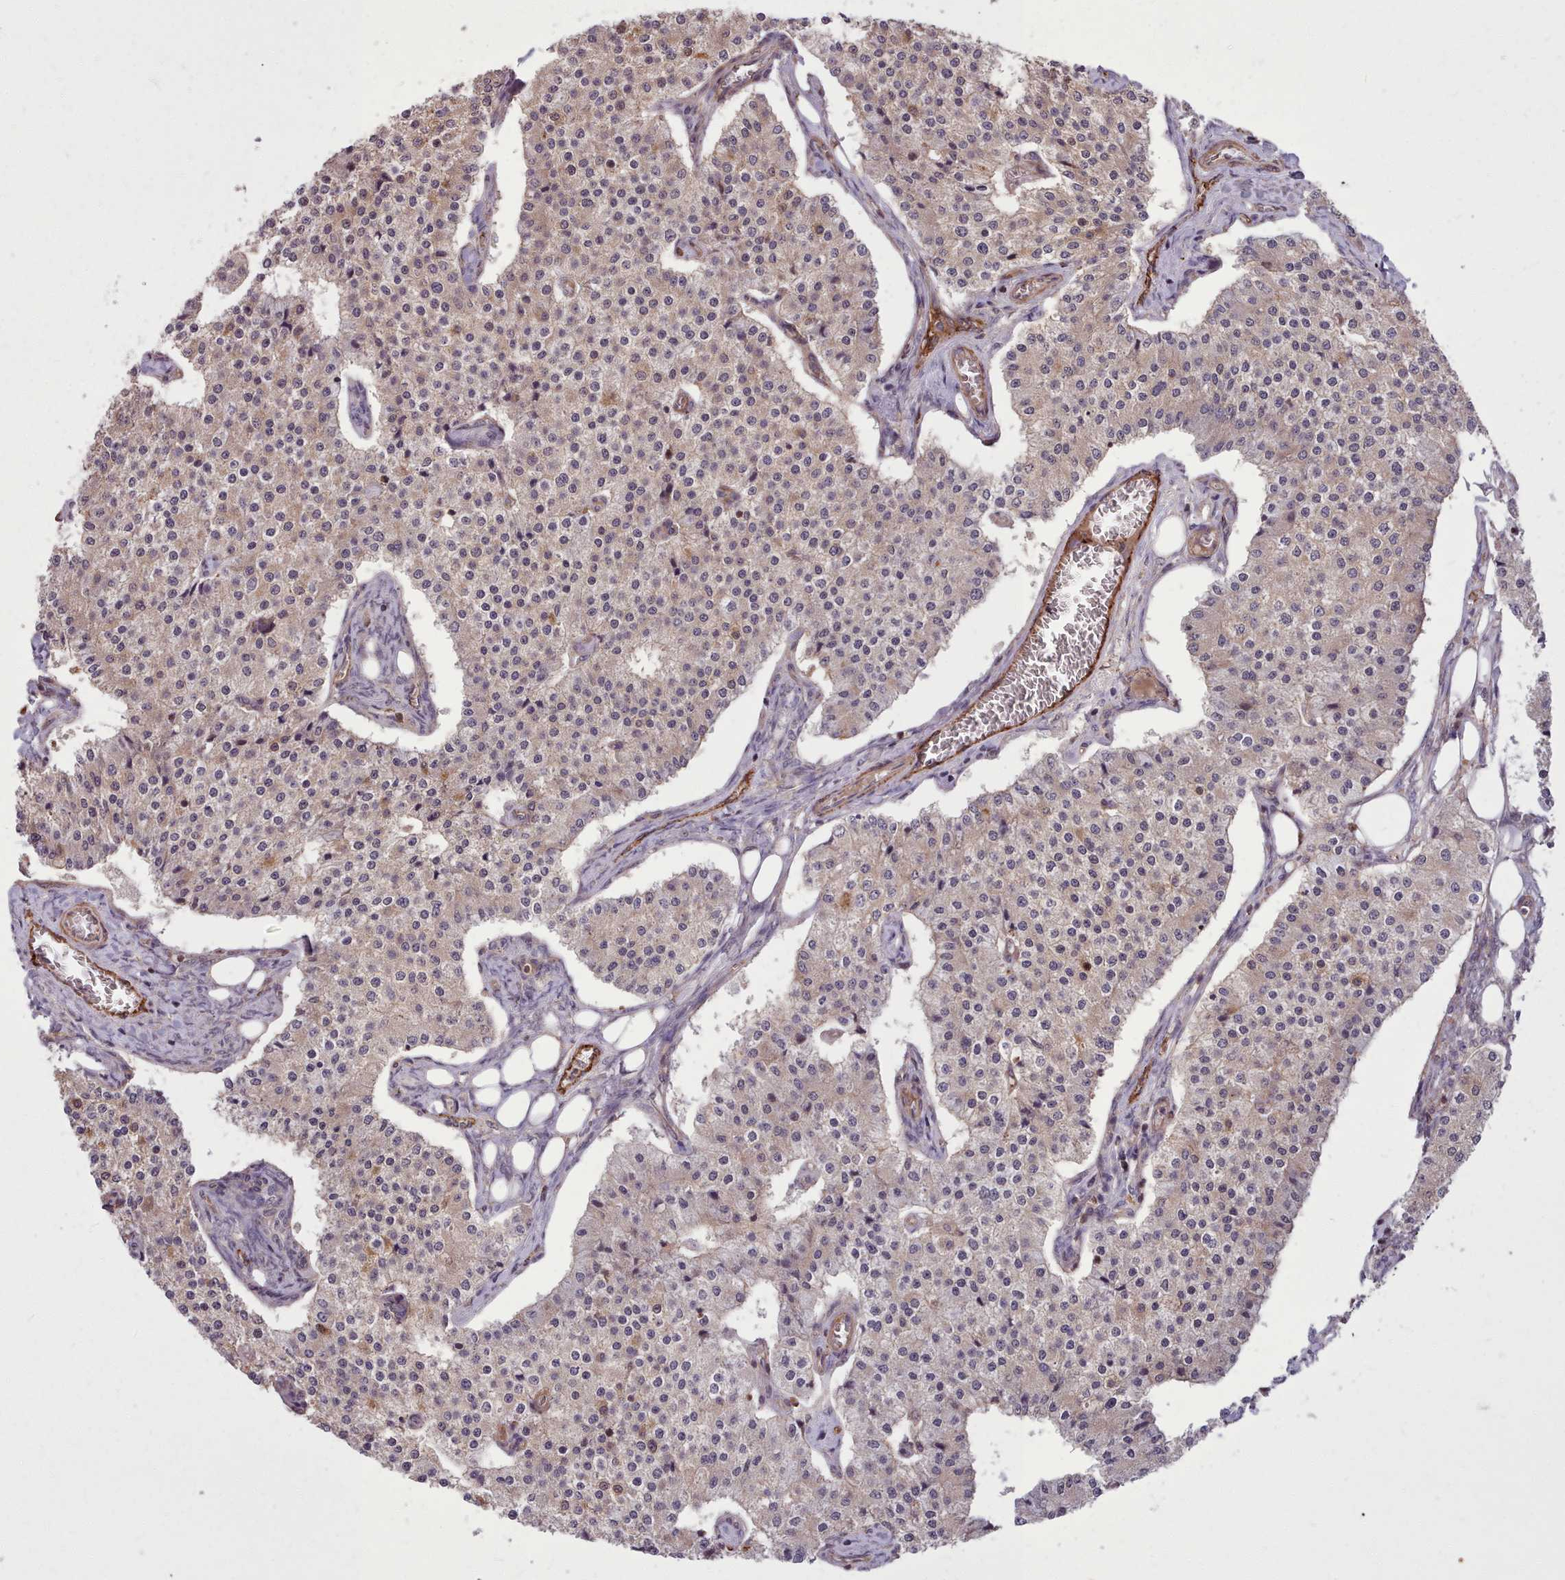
{"staining": {"intensity": "weak", "quantity": "25%-75%", "location": "cytoplasmic/membranous"}, "tissue": "carcinoid", "cell_type": "Tumor cells", "image_type": "cancer", "snomed": [{"axis": "morphology", "description": "Carcinoid, malignant, NOS"}, {"axis": "topography", "description": "Colon"}], "caption": "Tumor cells exhibit low levels of weak cytoplasmic/membranous expression in about 25%-75% of cells in carcinoid (malignant).", "gene": "STUB1", "patient": {"sex": "female", "age": 52}}